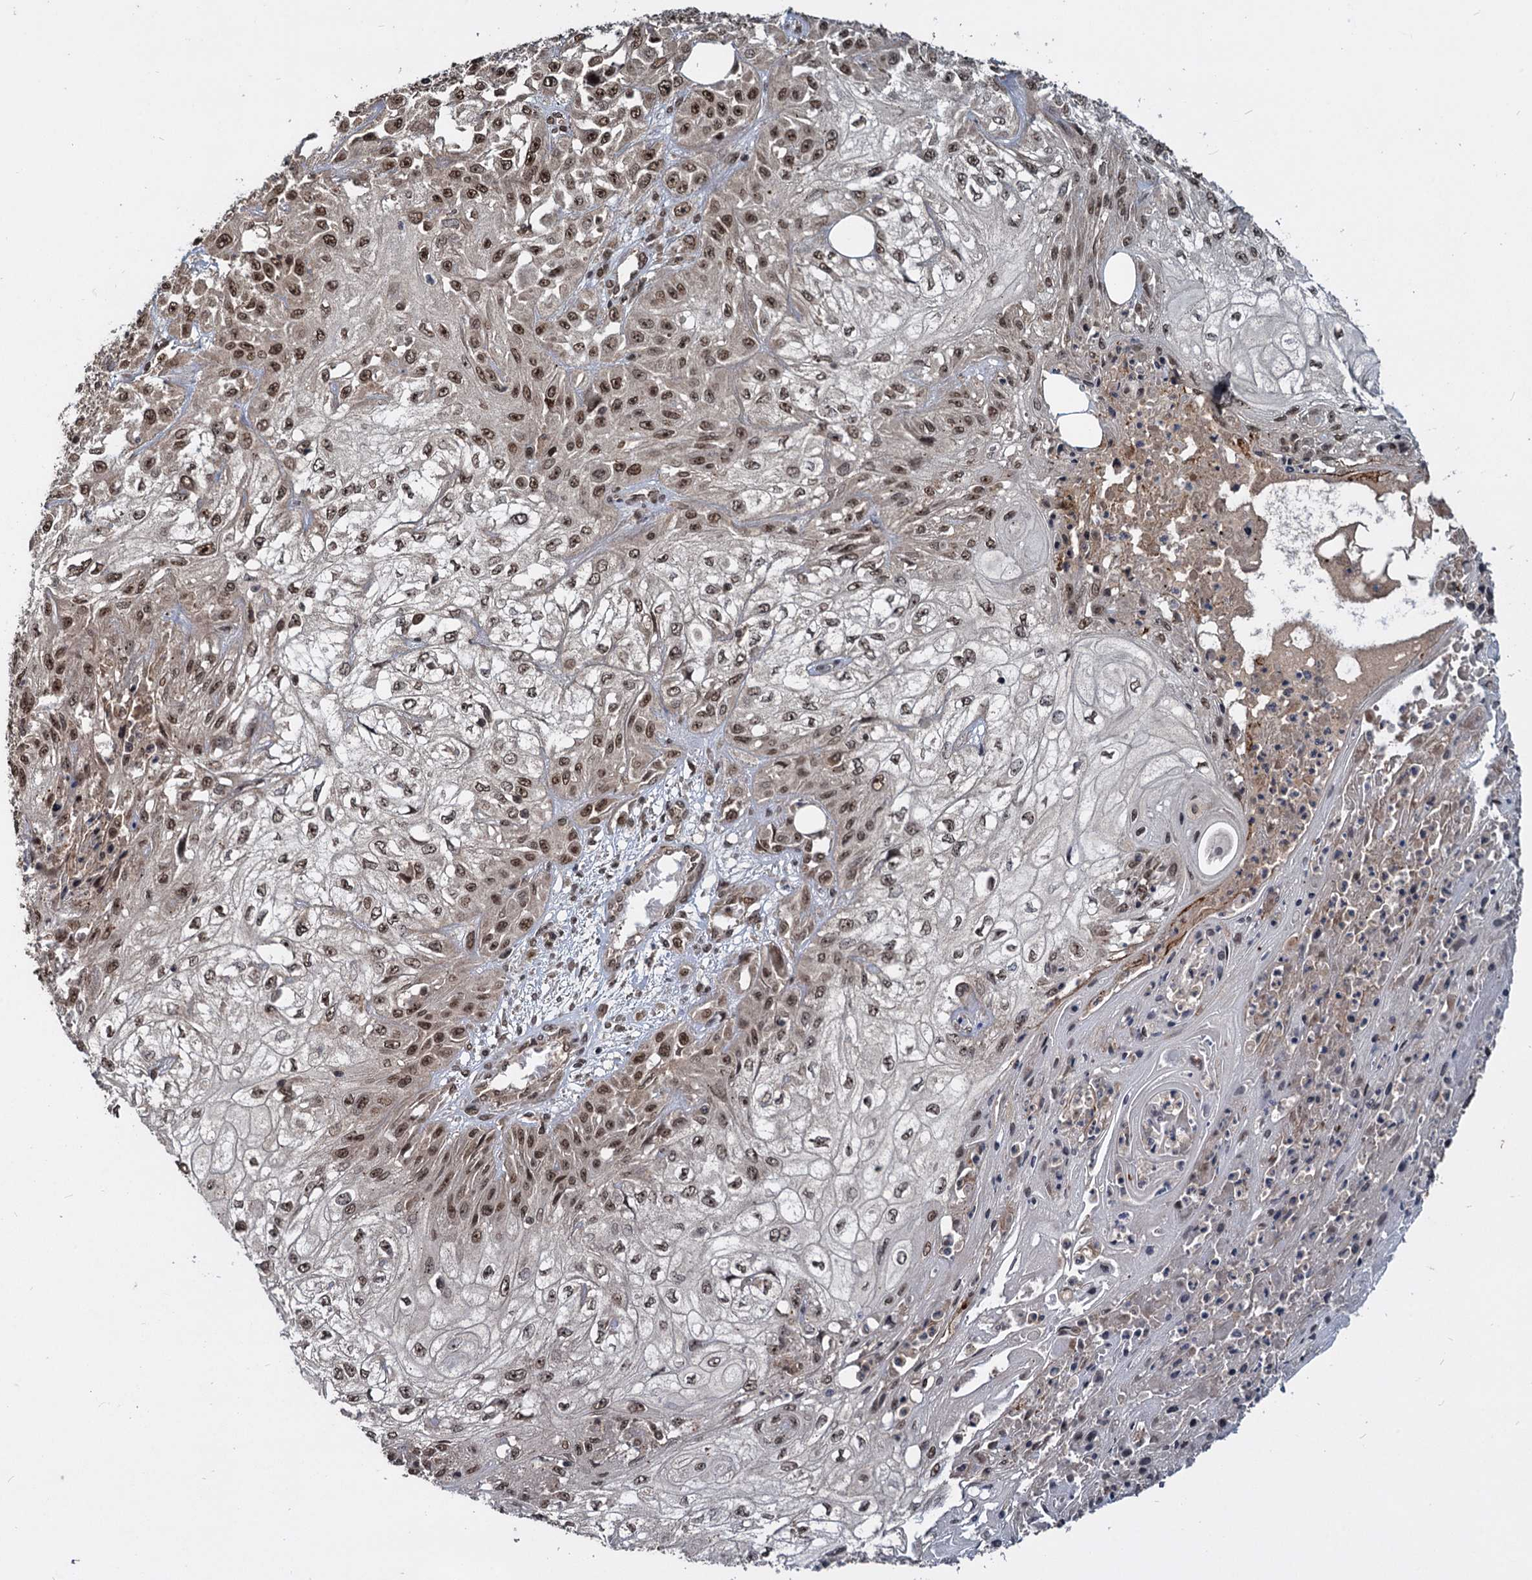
{"staining": {"intensity": "moderate", "quantity": "25%-75%", "location": "nuclear"}, "tissue": "skin cancer", "cell_type": "Tumor cells", "image_type": "cancer", "snomed": [{"axis": "morphology", "description": "Squamous cell carcinoma, NOS"}, {"axis": "morphology", "description": "Squamous cell carcinoma, metastatic, NOS"}, {"axis": "topography", "description": "Skin"}, {"axis": "topography", "description": "Lymph node"}], "caption": "A micrograph showing moderate nuclear positivity in about 25%-75% of tumor cells in metastatic squamous cell carcinoma (skin), as visualized by brown immunohistochemical staining.", "gene": "FAM216B", "patient": {"sex": "male", "age": 75}}